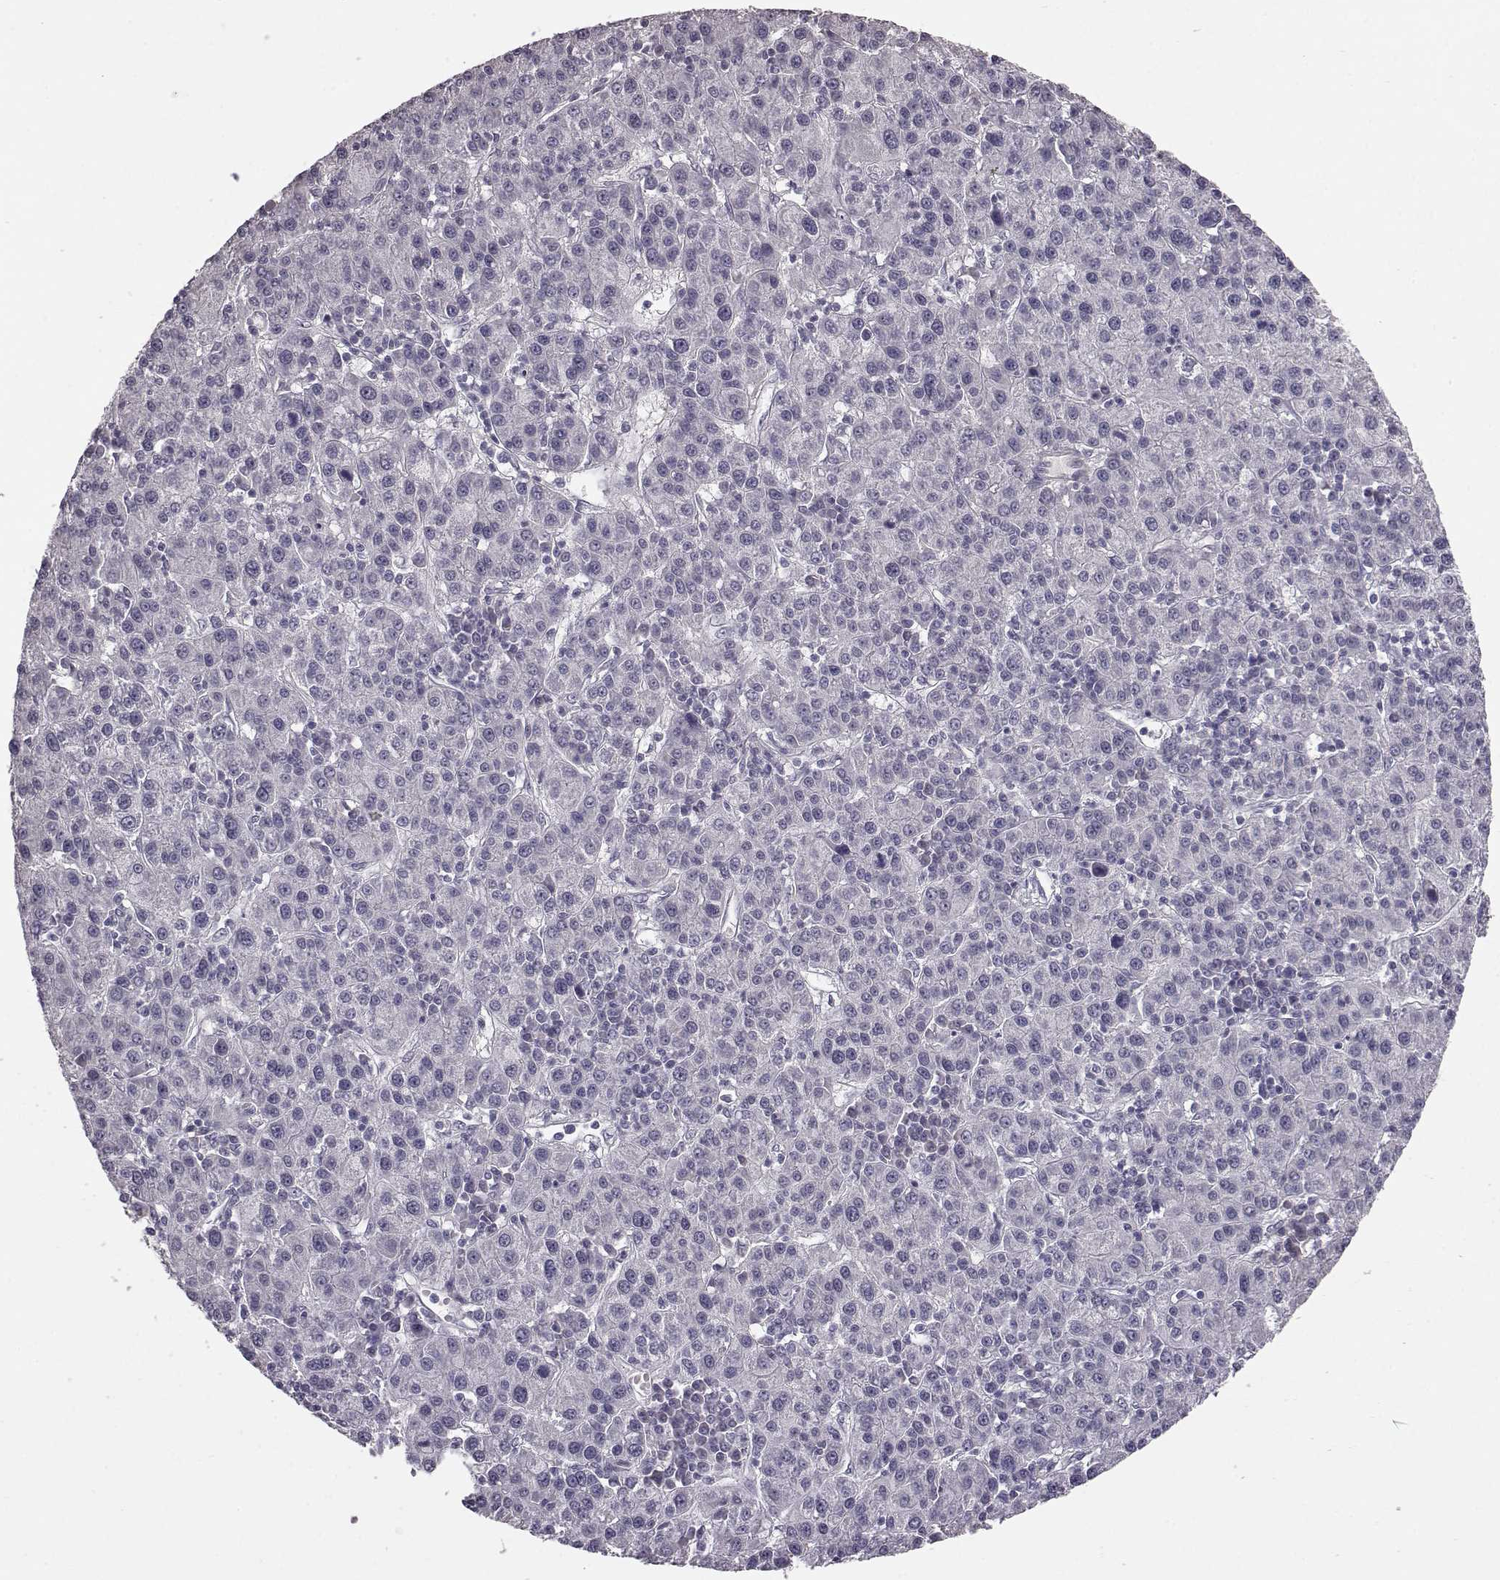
{"staining": {"intensity": "negative", "quantity": "none", "location": "none"}, "tissue": "liver cancer", "cell_type": "Tumor cells", "image_type": "cancer", "snomed": [{"axis": "morphology", "description": "Carcinoma, Hepatocellular, NOS"}, {"axis": "topography", "description": "Liver"}], "caption": "Liver cancer was stained to show a protein in brown. There is no significant staining in tumor cells. (Stains: DAB immunohistochemistry (IHC) with hematoxylin counter stain, Microscopy: brightfield microscopy at high magnification).", "gene": "KRT85", "patient": {"sex": "female", "age": 60}}